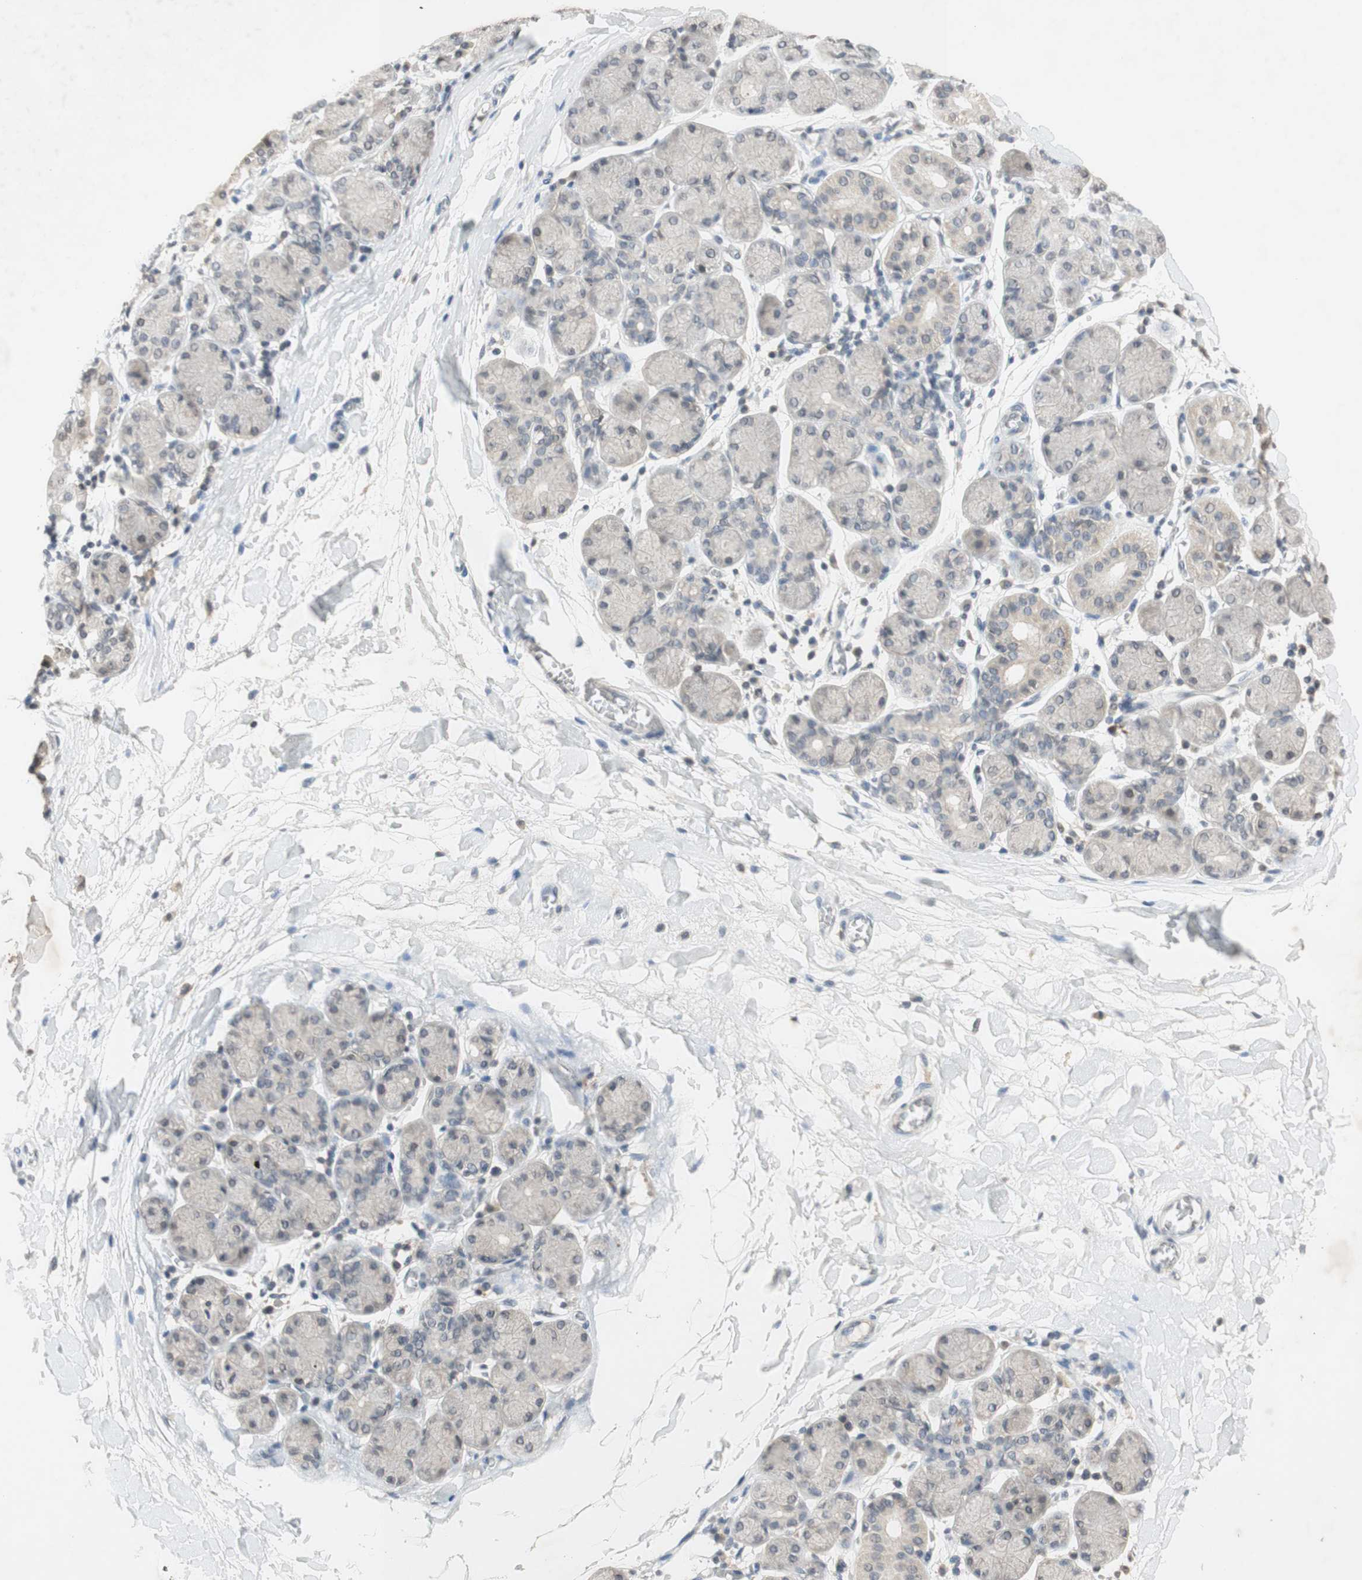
{"staining": {"intensity": "weak", "quantity": "<25%", "location": "cytoplasmic/membranous"}, "tissue": "salivary gland", "cell_type": "Glandular cells", "image_type": "normal", "snomed": [{"axis": "morphology", "description": "Normal tissue, NOS"}, {"axis": "topography", "description": "Salivary gland"}], "caption": "Immunohistochemical staining of benign human salivary gland displays no significant expression in glandular cells.", "gene": "GLI1", "patient": {"sex": "female", "age": 24}}